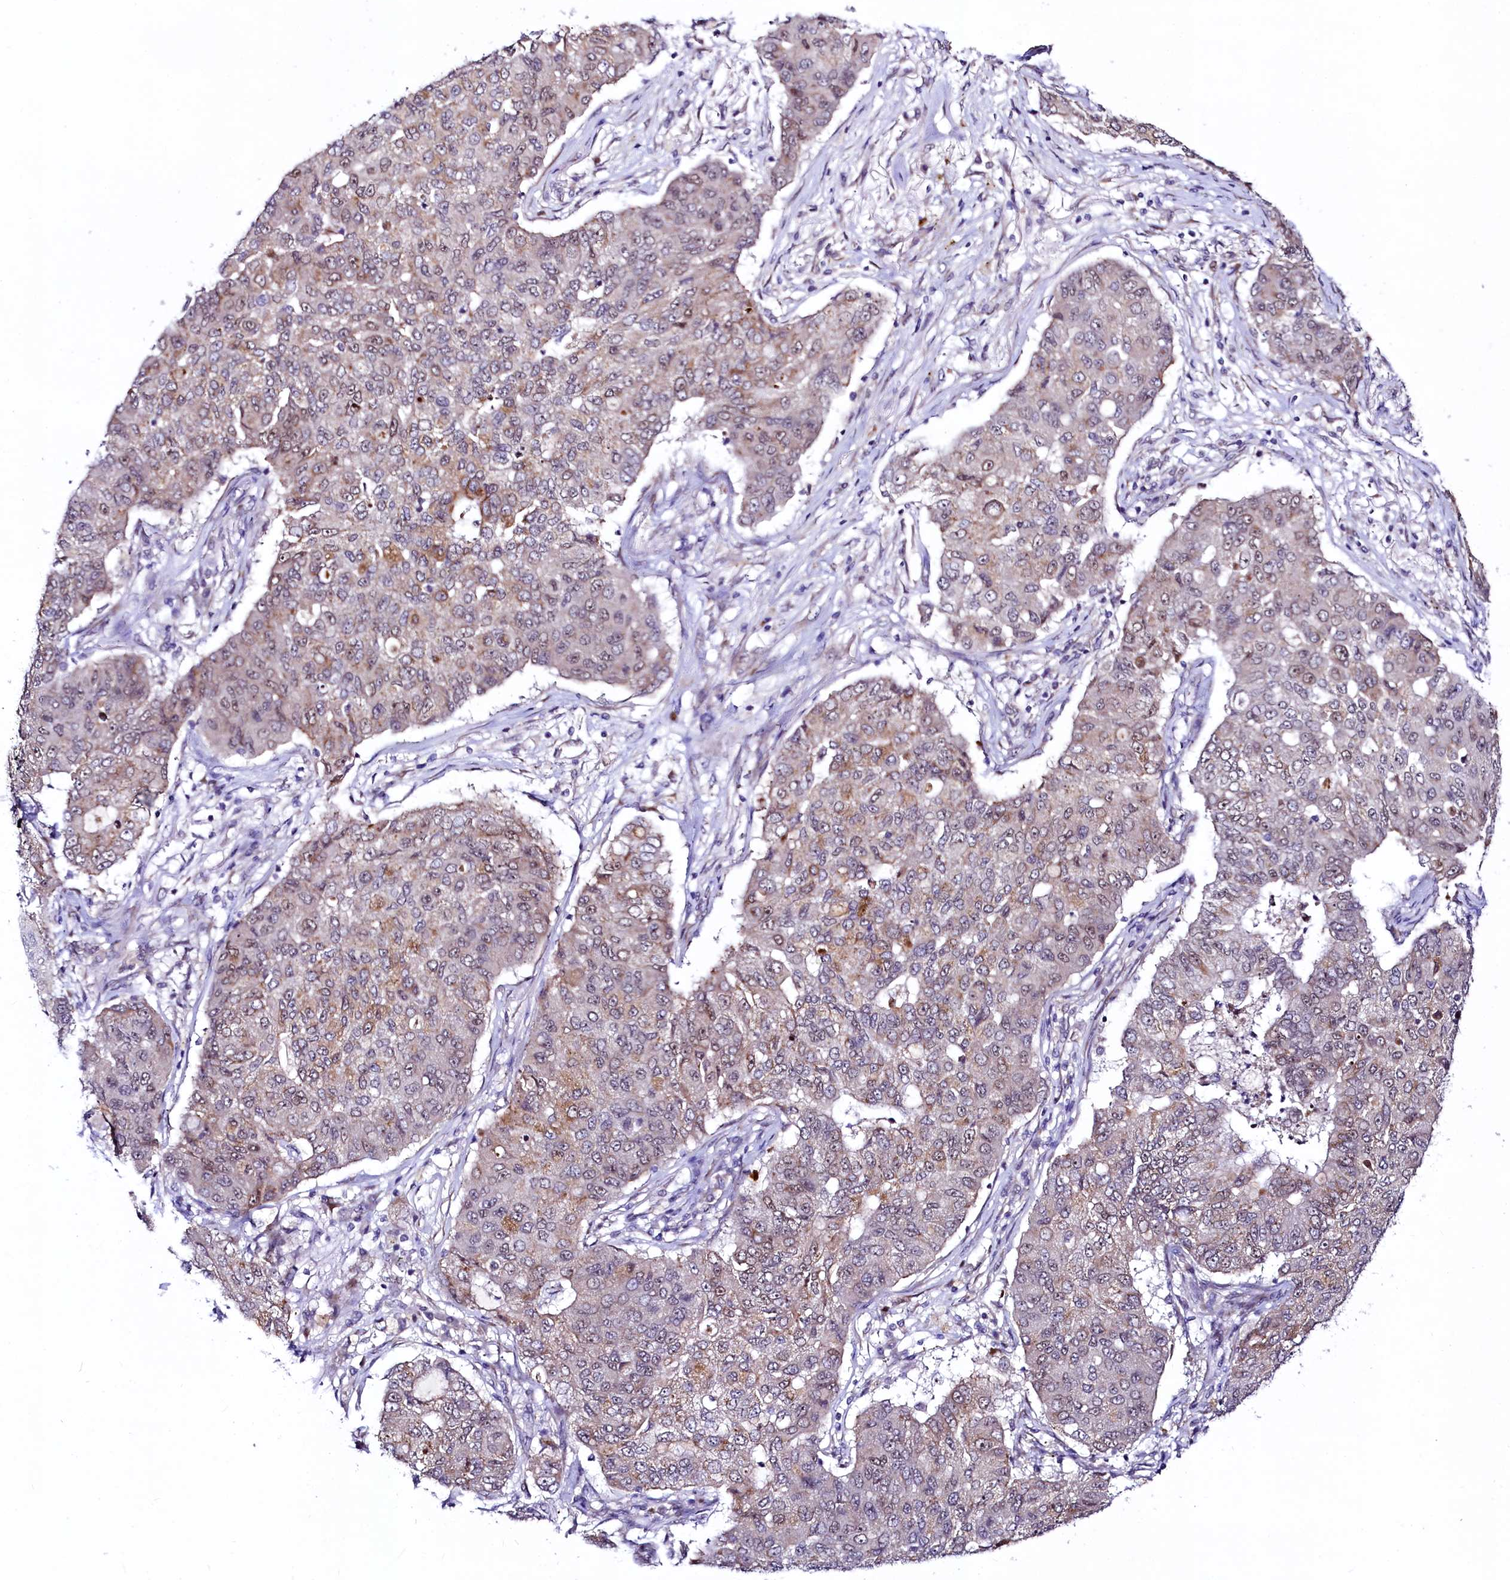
{"staining": {"intensity": "moderate", "quantity": "25%-75%", "location": "cytoplasmic/membranous,nuclear"}, "tissue": "lung cancer", "cell_type": "Tumor cells", "image_type": "cancer", "snomed": [{"axis": "morphology", "description": "Squamous cell carcinoma, NOS"}, {"axis": "topography", "description": "Lung"}], "caption": "A micrograph of lung cancer (squamous cell carcinoma) stained for a protein shows moderate cytoplasmic/membranous and nuclear brown staining in tumor cells. Ihc stains the protein in brown and the nuclei are stained blue.", "gene": "LEUTX", "patient": {"sex": "male", "age": 74}}